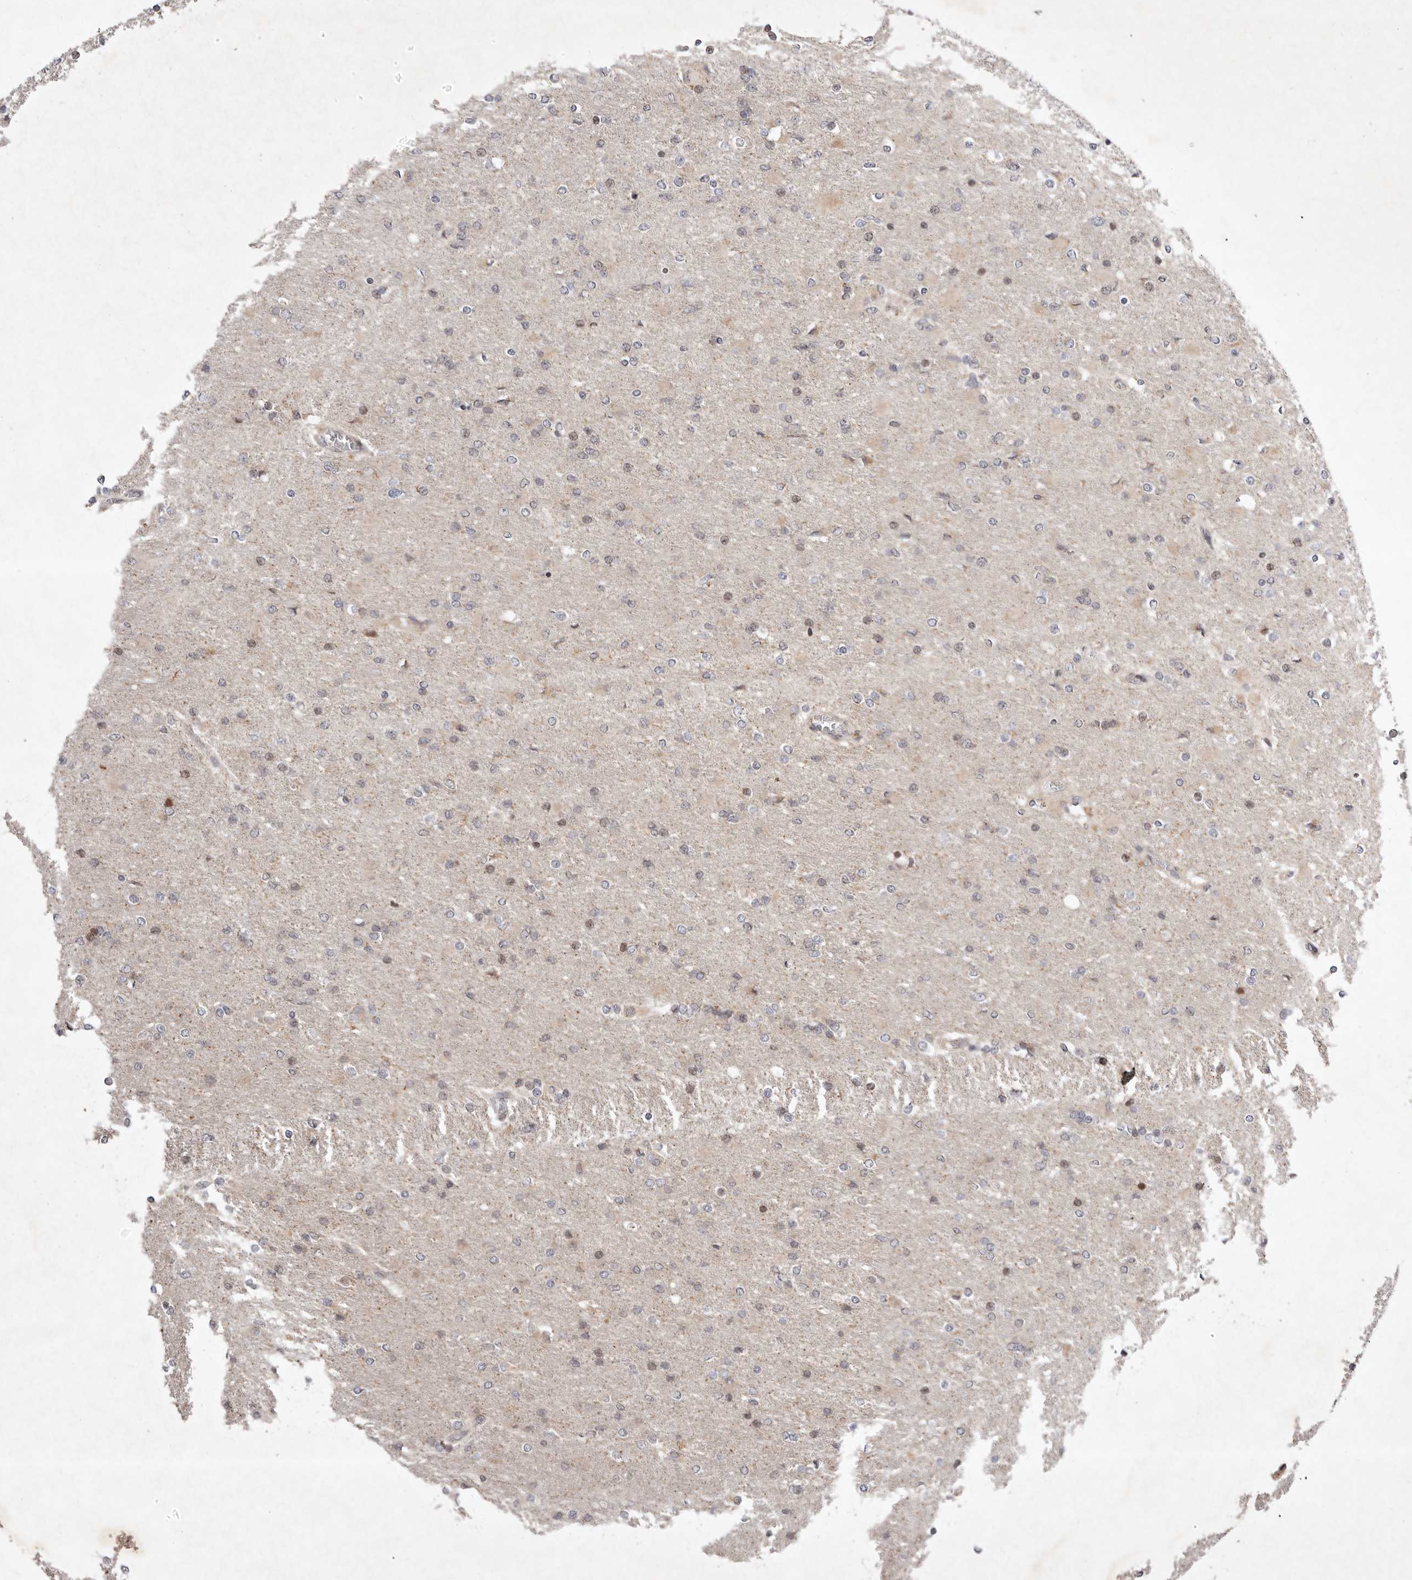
{"staining": {"intensity": "weak", "quantity": "<25%", "location": "nuclear"}, "tissue": "glioma", "cell_type": "Tumor cells", "image_type": "cancer", "snomed": [{"axis": "morphology", "description": "Glioma, malignant, High grade"}, {"axis": "topography", "description": "Cerebral cortex"}], "caption": "This is an IHC histopathology image of glioma. There is no positivity in tumor cells.", "gene": "EIF2AK1", "patient": {"sex": "female", "age": 36}}